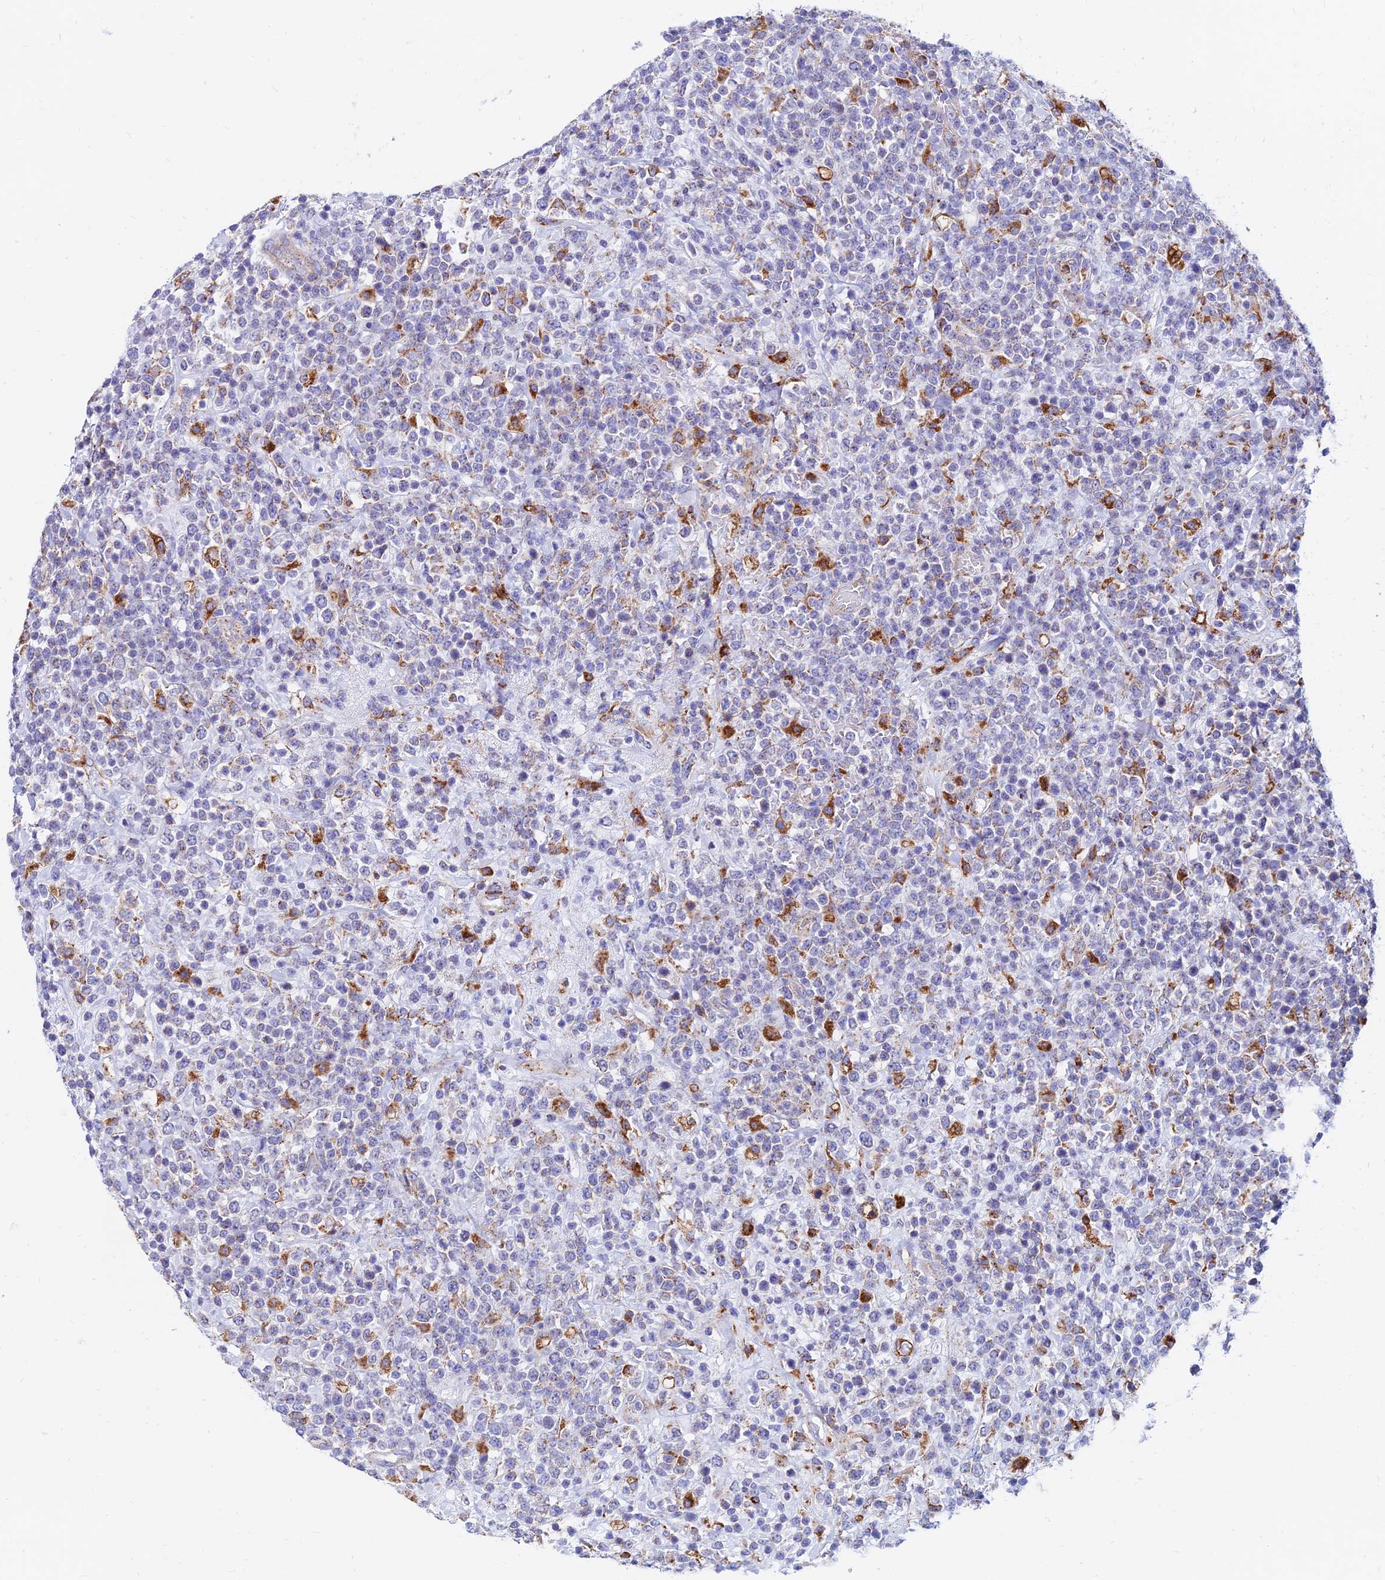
{"staining": {"intensity": "strong", "quantity": "<25%", "location": "cytoplasmic/membranous"}, "tissue": "lymphoma", "cell_type": "Tumor cells", "image_type": "cancer", "snomed": [{"axis": "morphology", "description": "Malignant lymphoma, non-Hodgkin's type, High grade"}, {"axis": "topography", "description": "Colon"}], "caption": "Strong cytoplasmic/membranous protein staining is identified in about <25% of tumor cells in malignant lymphoma, non-Hodgkin's type (high-grade).", "gene": "SPNS1", "patient": {"sex": "female", "age": 53}}